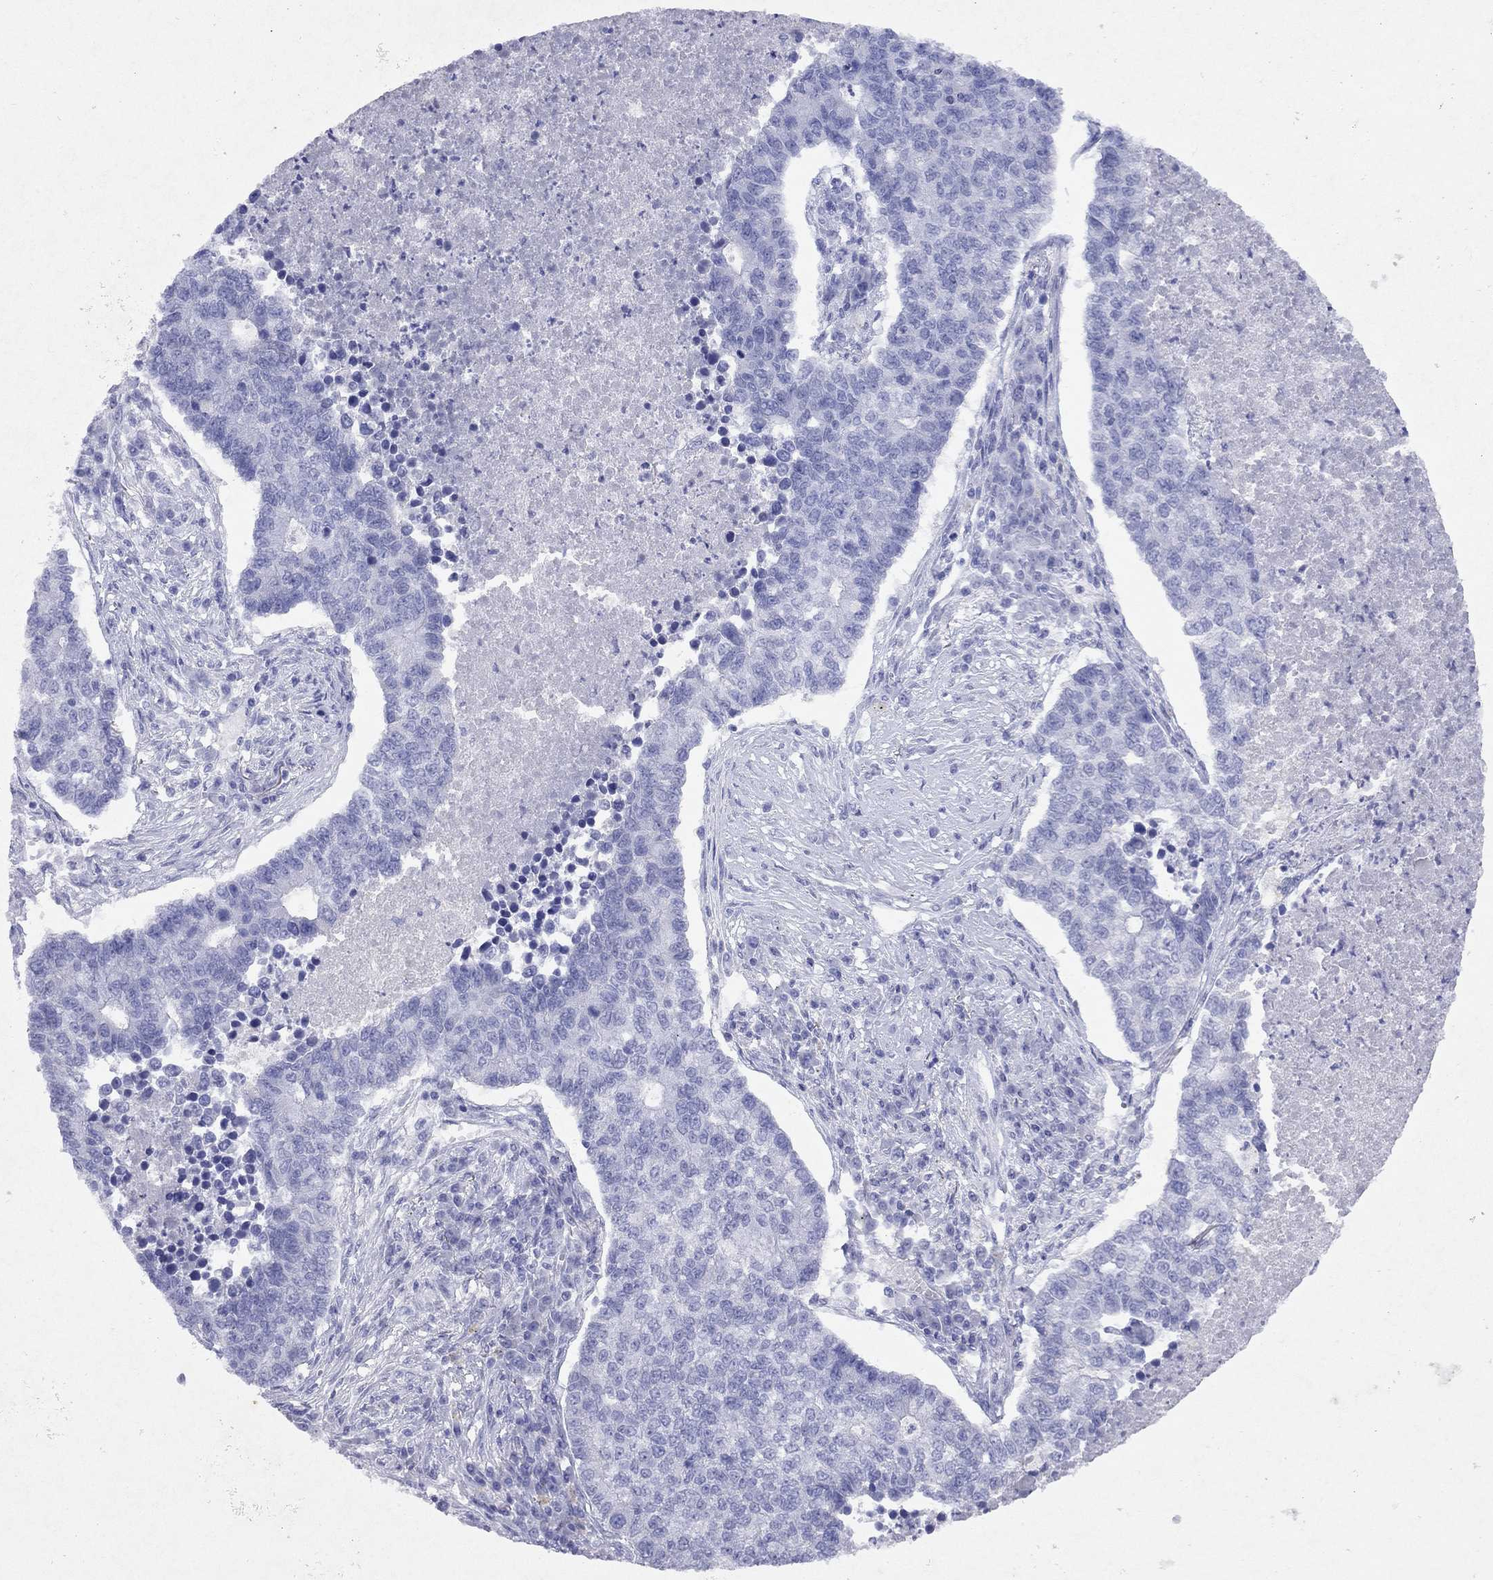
{"staining": {"intensity": "negative", "quantity": "none", "location": "none"}, "tissue": "lung cancer", "cell_type": "Tumor cells", "image_type": "cancer", "snomed": [{"axis": "morphology", "description": "Adenocarcinoma, NOS"}, {"axis": "topography", "description": "Lung"}], "caption": "Tumor cells show no significant expression in adenocarcinoma (lung). The staining was performed using DAB (3,3'-diaminobenzidine) to visualize the protein expression in brown, while the nuclei were stained in blue with hematoxylin (Magnification: 20x).", "gene": "ARMC12", "patient": {"sex": "male", "age": 57}}